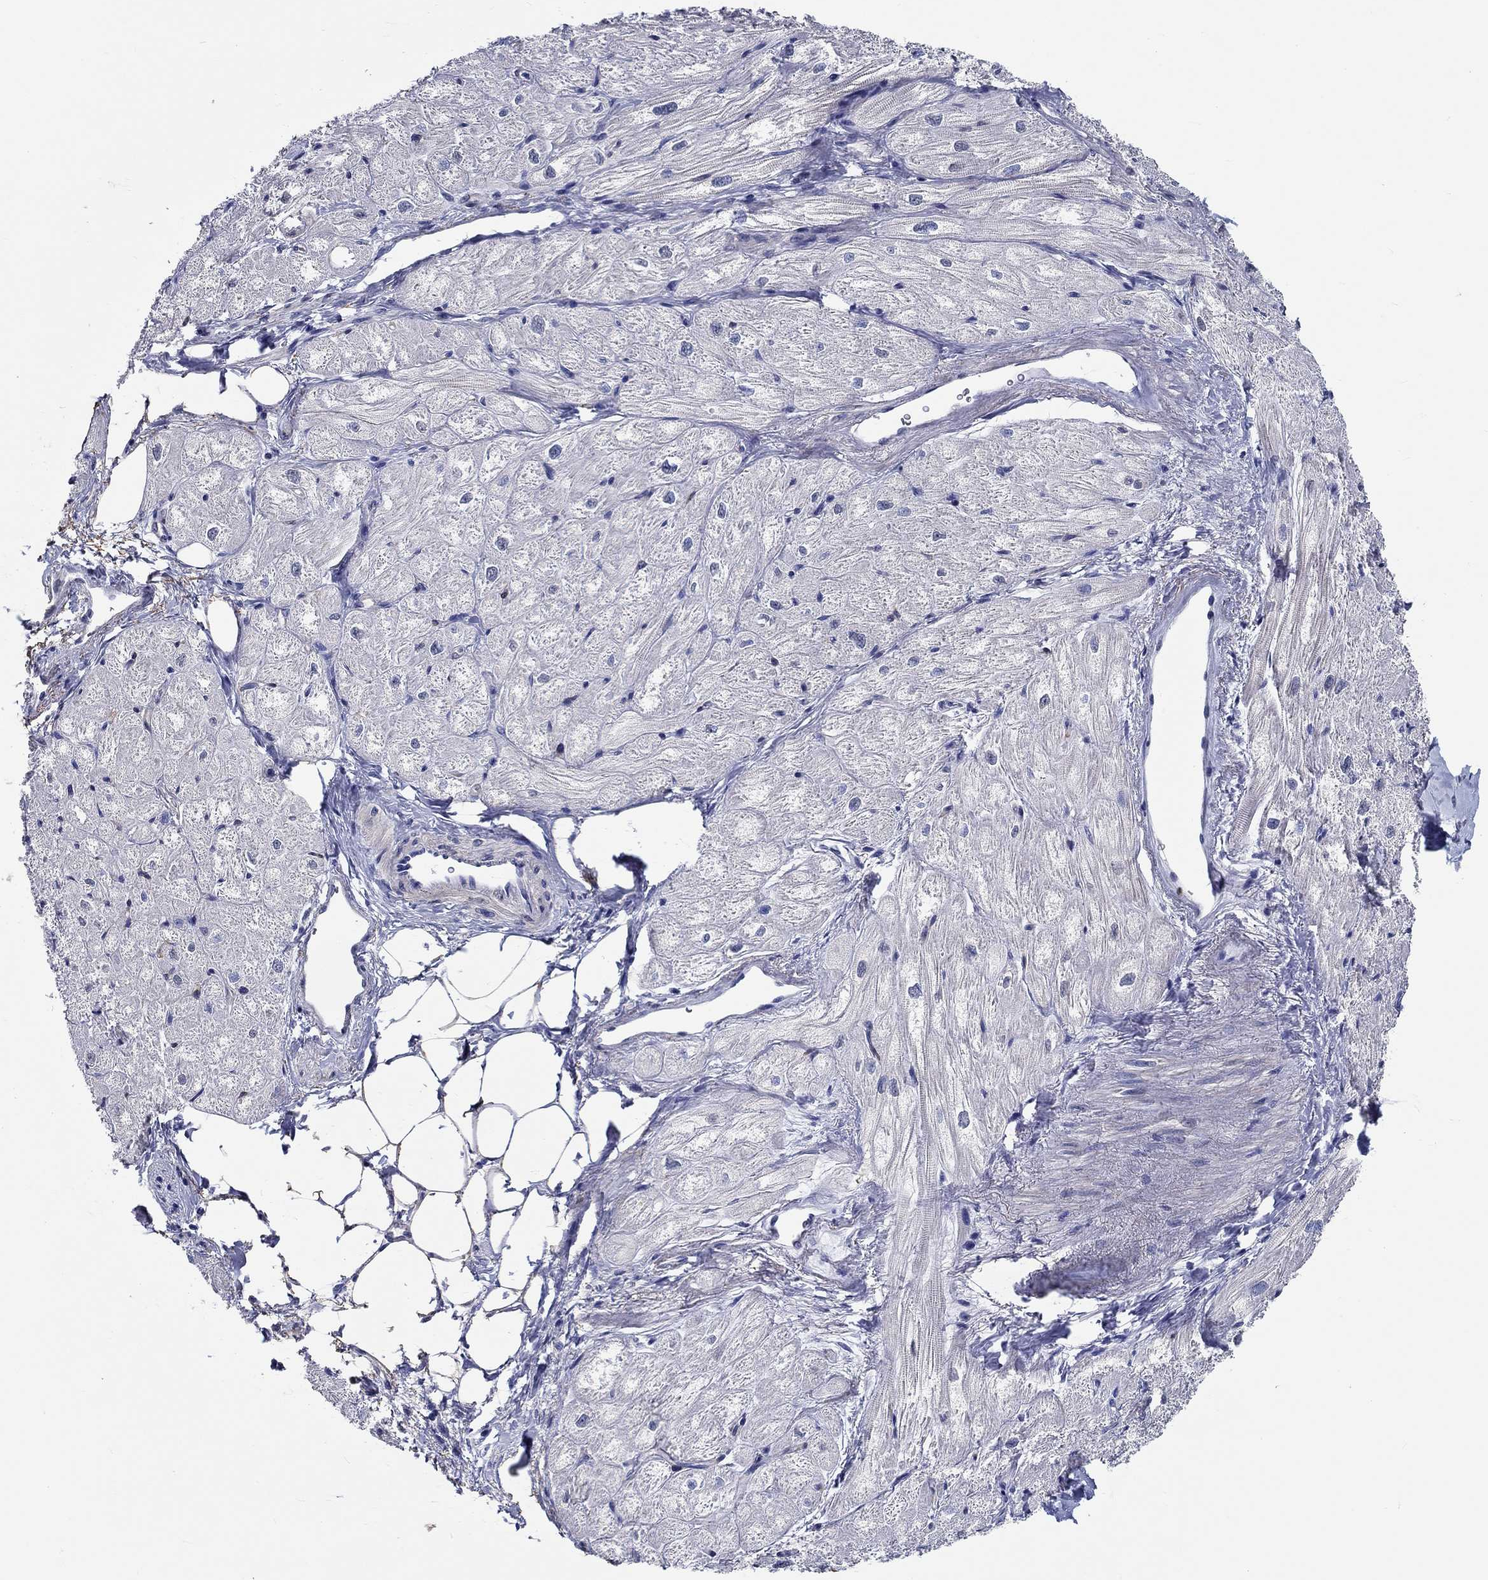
{"staining": {"intensity": "negative", "quantity": "none", "location": "none"}, "tissue": "heart muscle", "cell_type": "Cardiomyocytes", "image_type": "normal", "snomed": [{"axis": "morphology", "description": "Normal tissue, NOS"}, {"axis": "topography", "description": "Heart"}], "caption": "Heart muscle stained for a protein using IHC displays no positivity cardiomyocytes.", "gene": "PDE1B", "patient": {"sex": "male", "age": 57}}